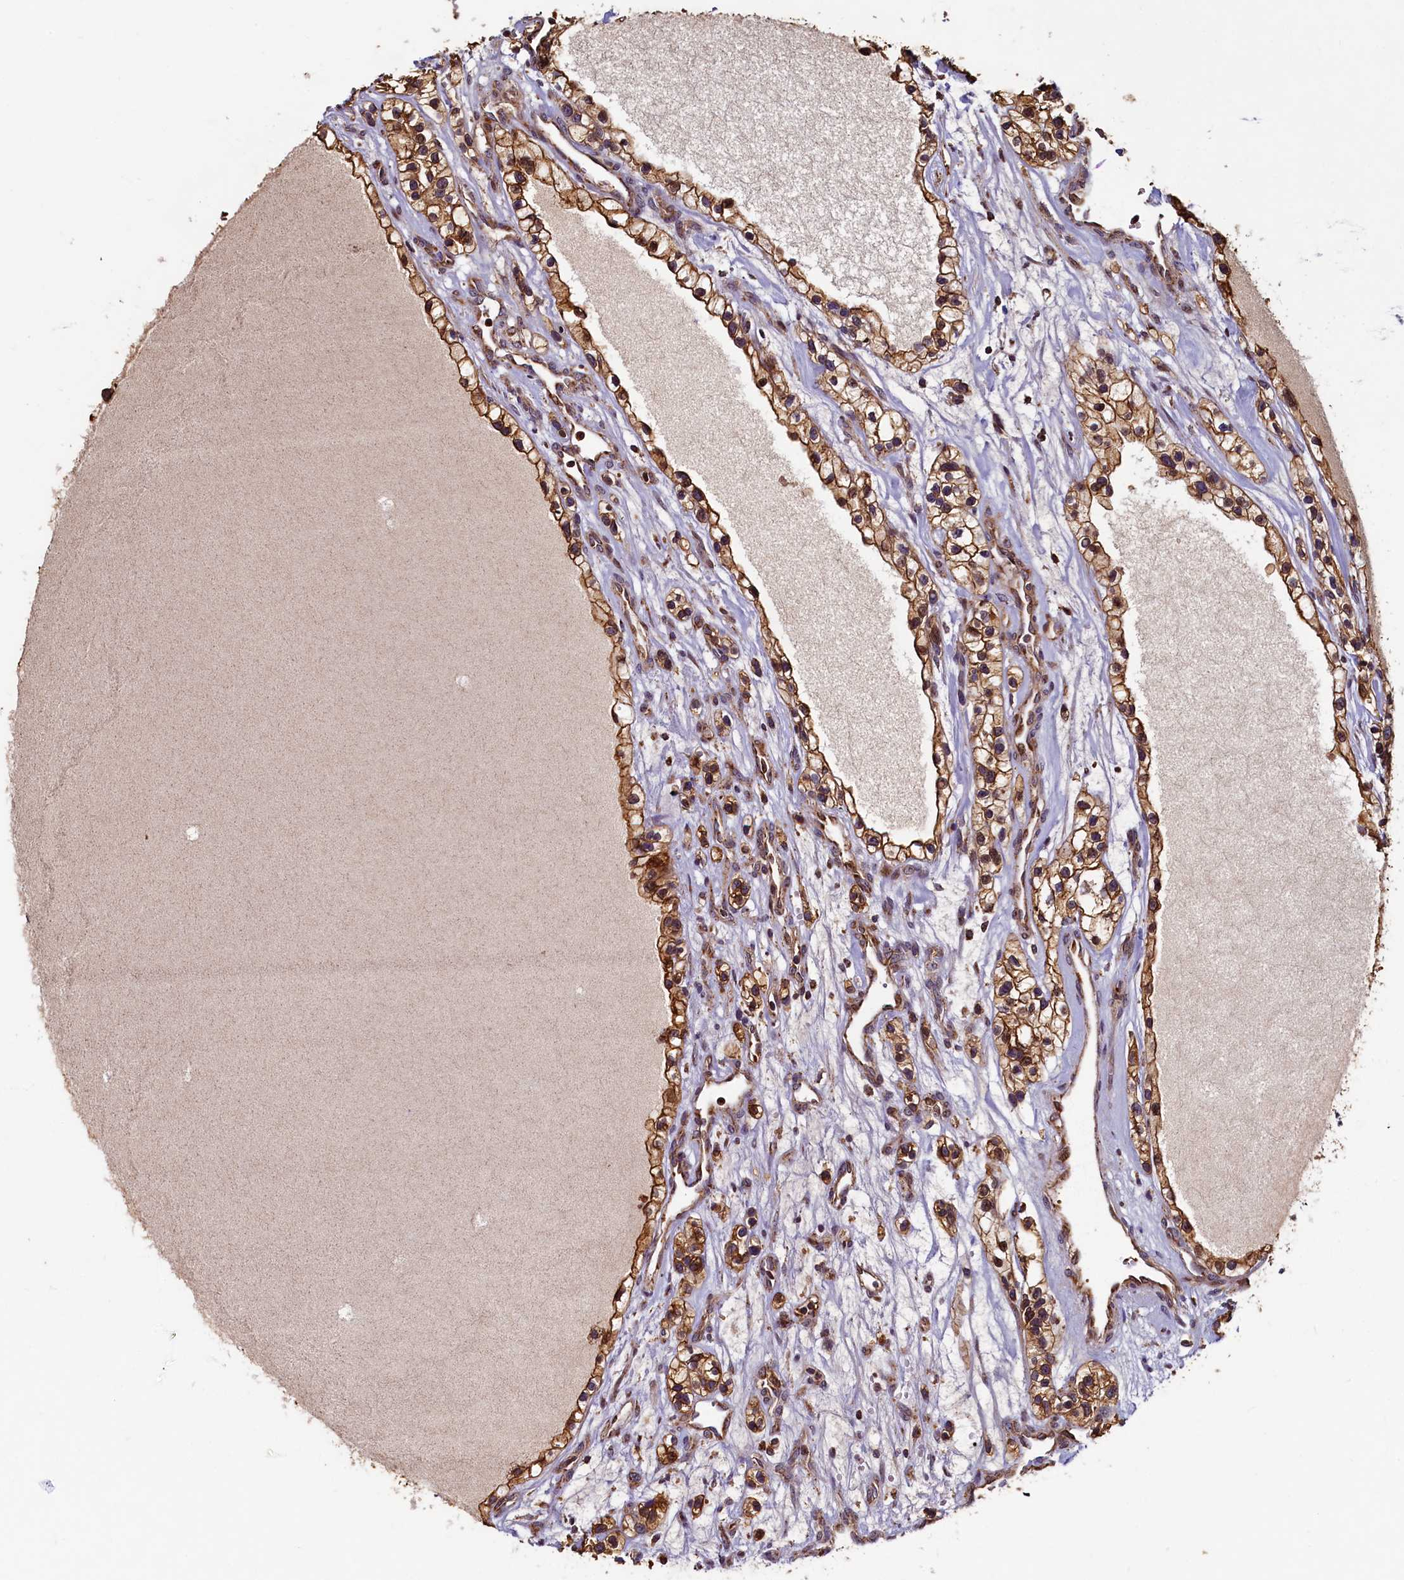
{"staining": {"intensity": "moderate", "quantity": ">75%", "location": "cytoplasmic/membranous"}, "tissue": "renal cancer", "cell_type": "Tumor cells", "image_type": "cancer", "snomed": [{"axis": "morphology", "description": "Adenocarcinoma, NOS"}, {"axis": "topography", "description": "Kidney"}], "caption": "Renal adenocarcinoma stained for a protein (brown) demonstrates moderate cytoplasmic/membranous positive expression in about >75% of tumor cells.", "gene": "NCKAP5L", "patient": {"sex": "female", "age": 57}}